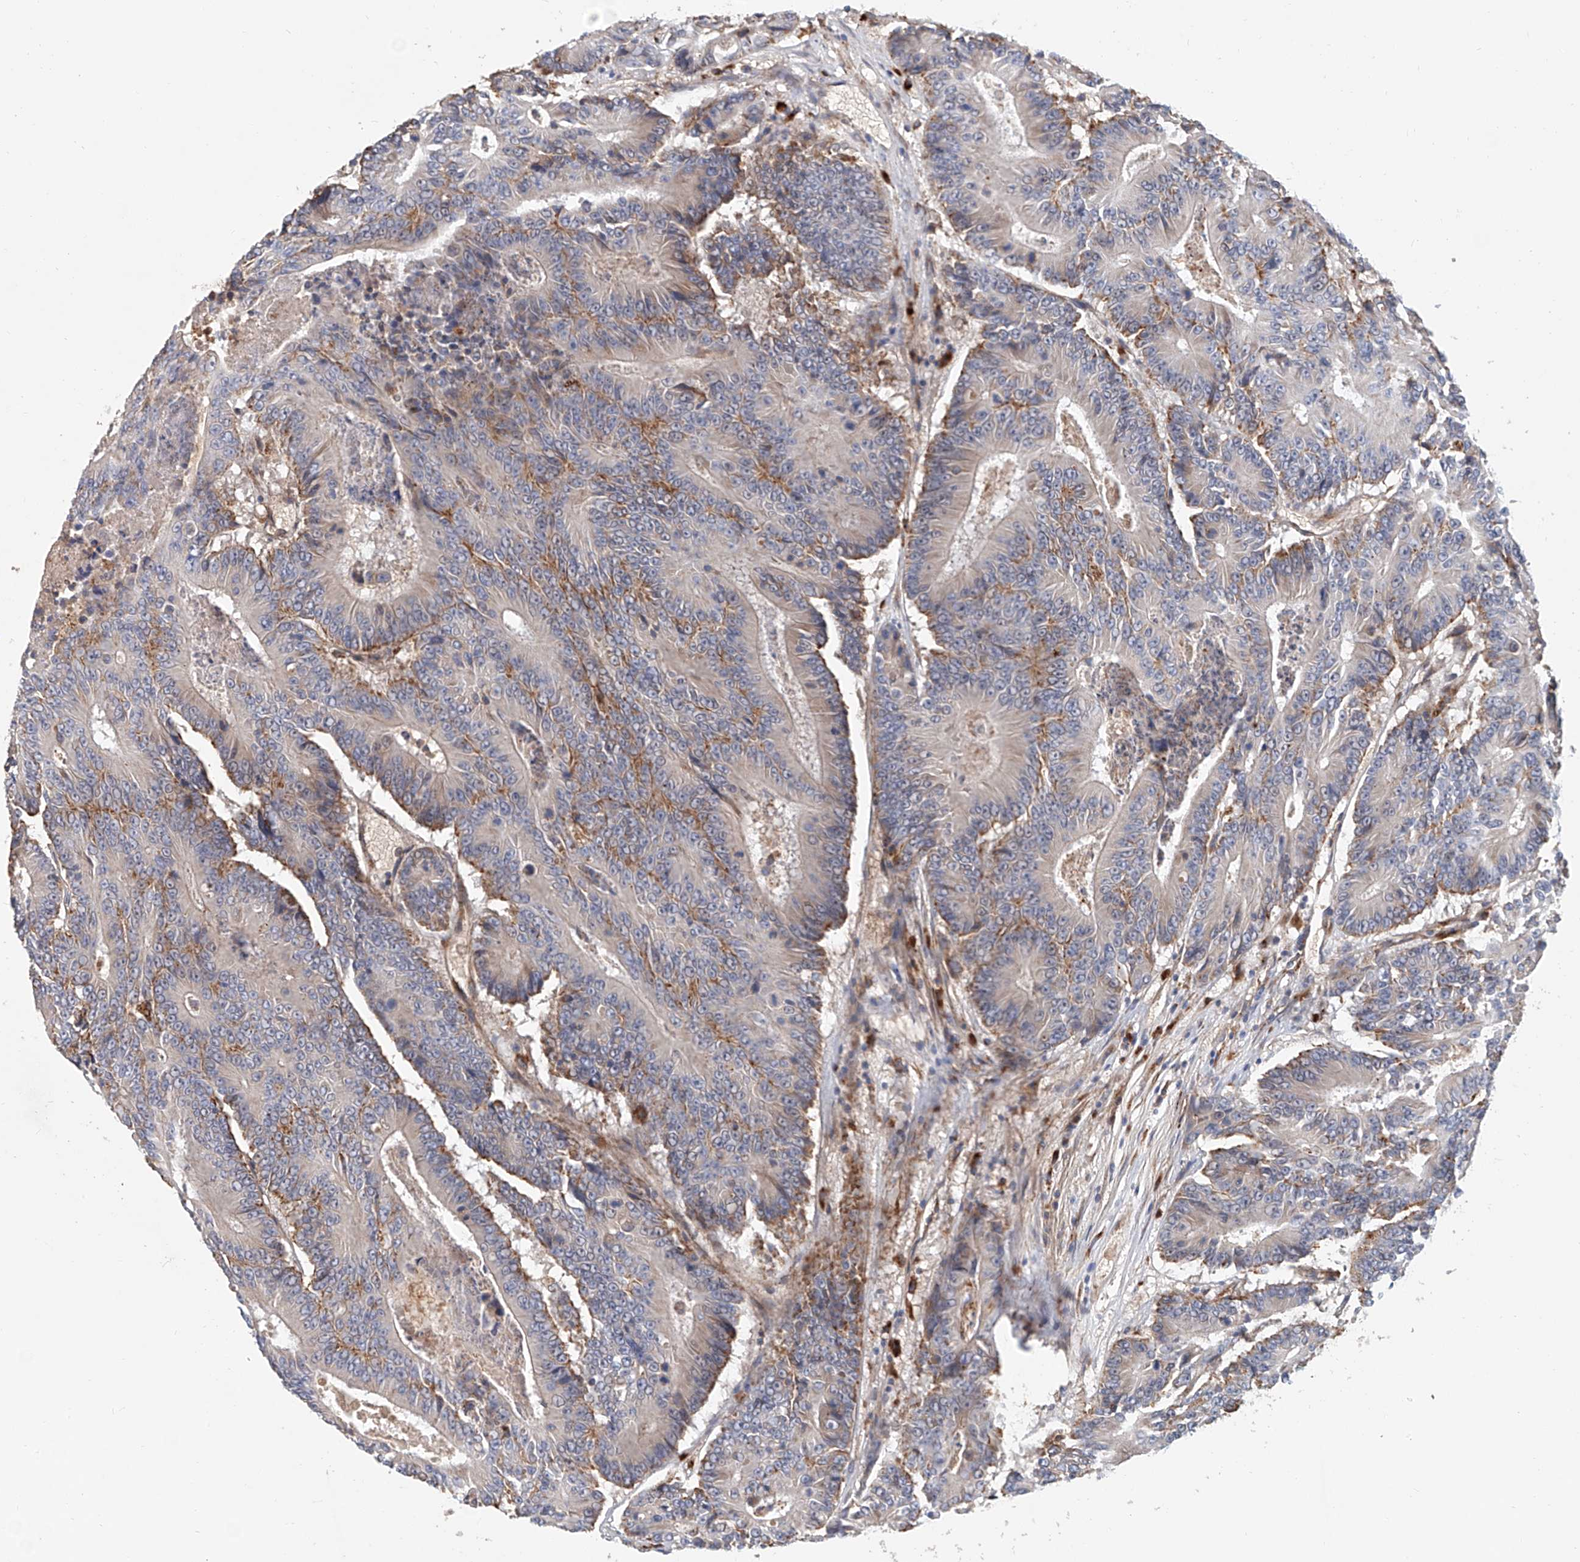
{"staining": {"intensity": "negative", "quantity": "none", "location": "none"}, "tissue": "colorectal cancer", "cell_type": "Tumor cells", "image_type": "cancer", "snomed": [{"axis": "morphology", "description": "Adenocarcinoma, NOS"}, {"axis": "topography", "description": "Colon"}], "caption": "Histopathology image shows no protein positivity in tumor cells of colorectal adenocarcinoma tissue.", "gene": "HGSNAT", "patient": {"sex": "male", "age": 83}}